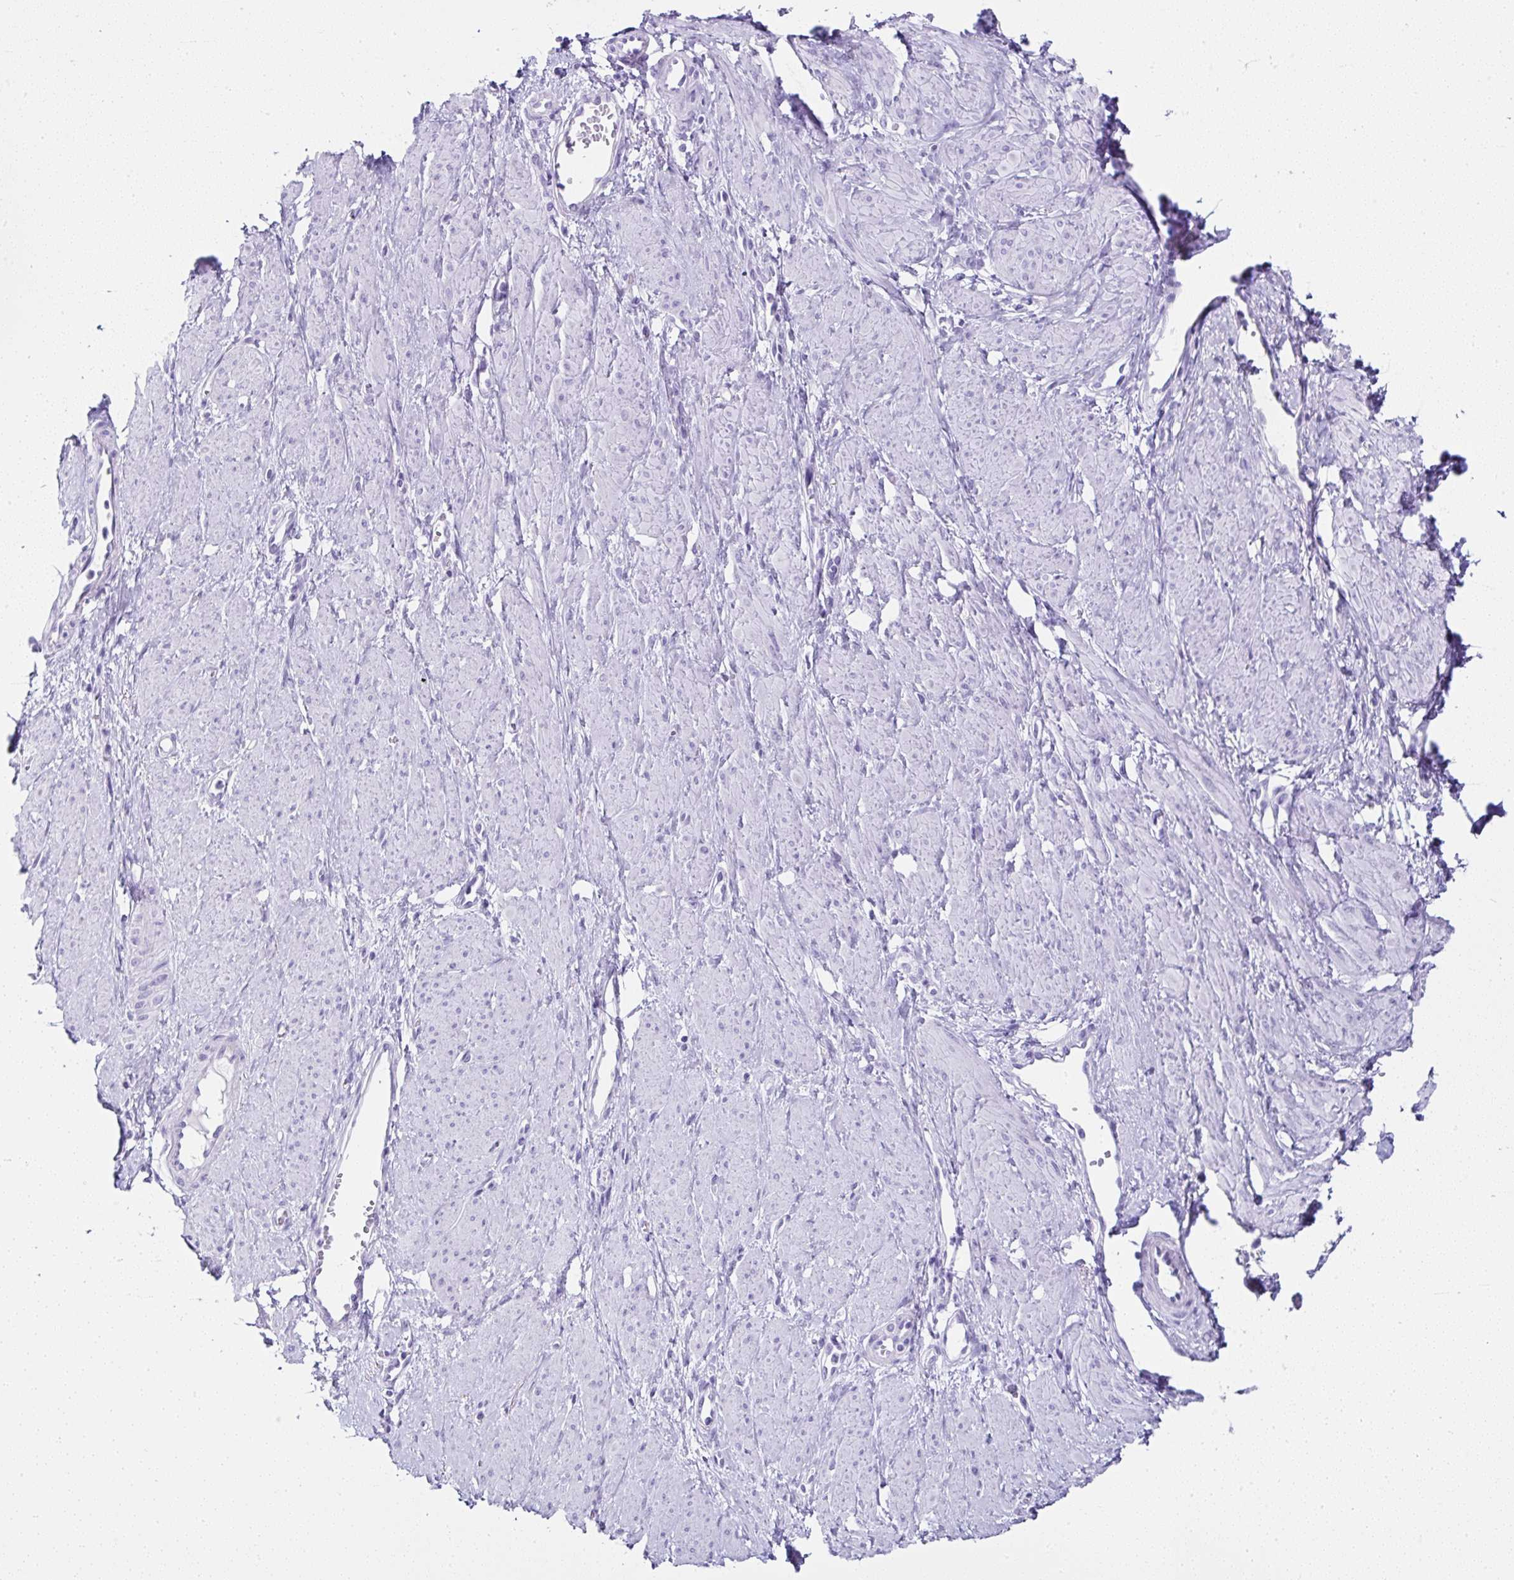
{"staining": {"intensity": "negative", "quantity": "none", "location": "none"}, "tissue": "smooth muscle", "cell_type": "Smooth muscle cells", "image_type": "normal", "snomed": [{"axis": "morphology", "description": "Normal tissue, NOS"}, {"axis": "topography", "description": "Smooth muscle"}, {"axis": "topography", "description": "Uterus"}], "caption": "Immunohistochemistry (IHC) image of benign smooth muscle: human smooth muscle stained with DAB (3,3'-diaminobenzidine) shows no significant protein expression in smooth muscle cells. (Immunohistochemistry, brightfield microscopy, high magnification).", "gene": "SERPINB3", "patient": {"sex": "female", "age": 39}}